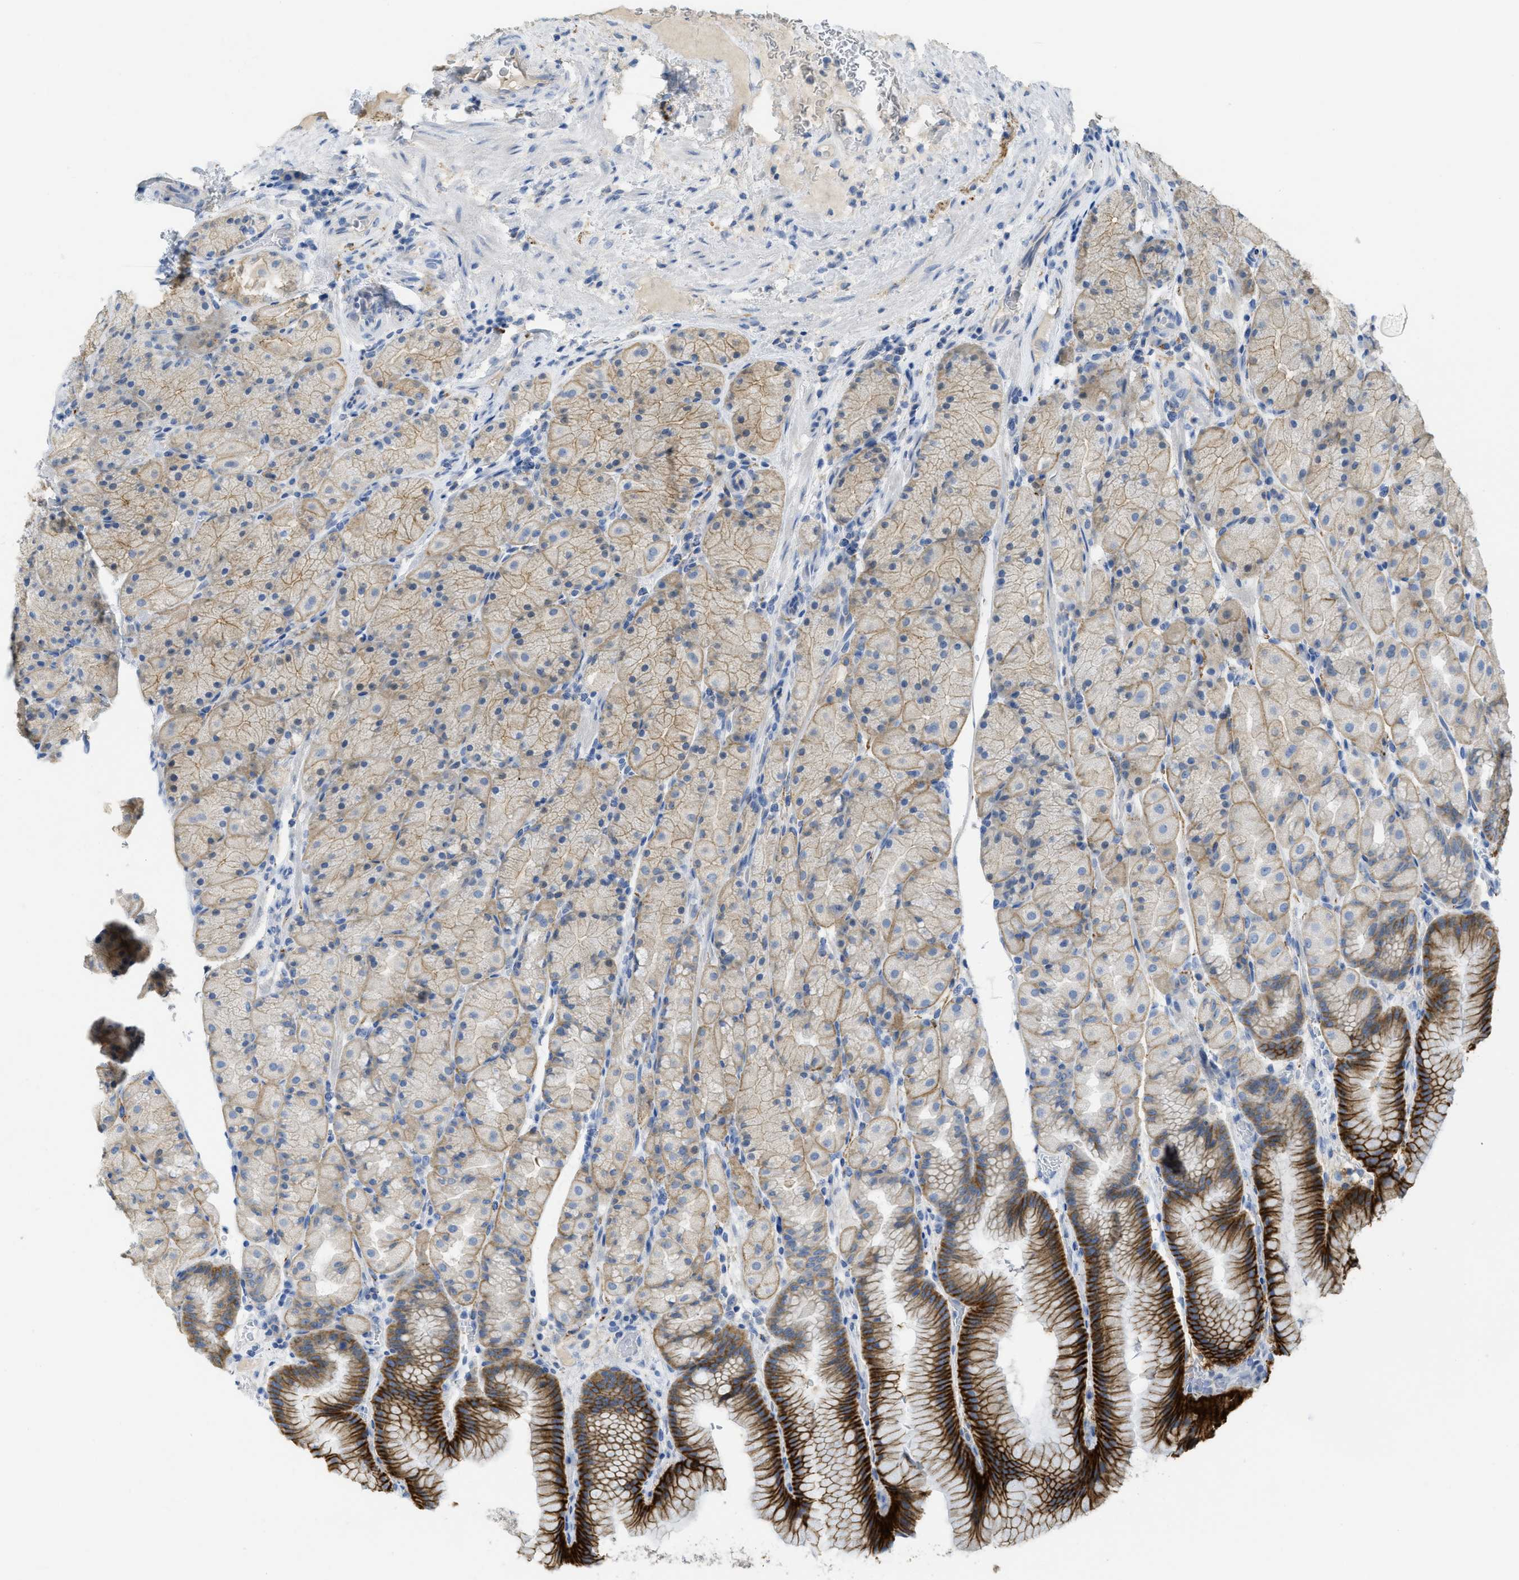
{"staining": {"intensity": "strong", "quantity": "25%-75%", "location": "cytoplasmic/membranous"}, "tissue": "stomach", "cell_type": "Glandular cells", "image_type": "normal", "snomed": [{"axis": "morphology", "description": "Normal tissue, NOS"}, {"axis": "morphology", "description": "Carcinoid, malignant, NOS"}, {"axis": "topography", "description": "Stomach, upper"}], "caption": "Immunohistochemical staining of benign human stomach reveals strong cytoplasmic/membranous protein positivity in approximately 25%-75% of glandular cells.", "gene": "CNNM4", "patient": {"sex": "male", "age": 39}}